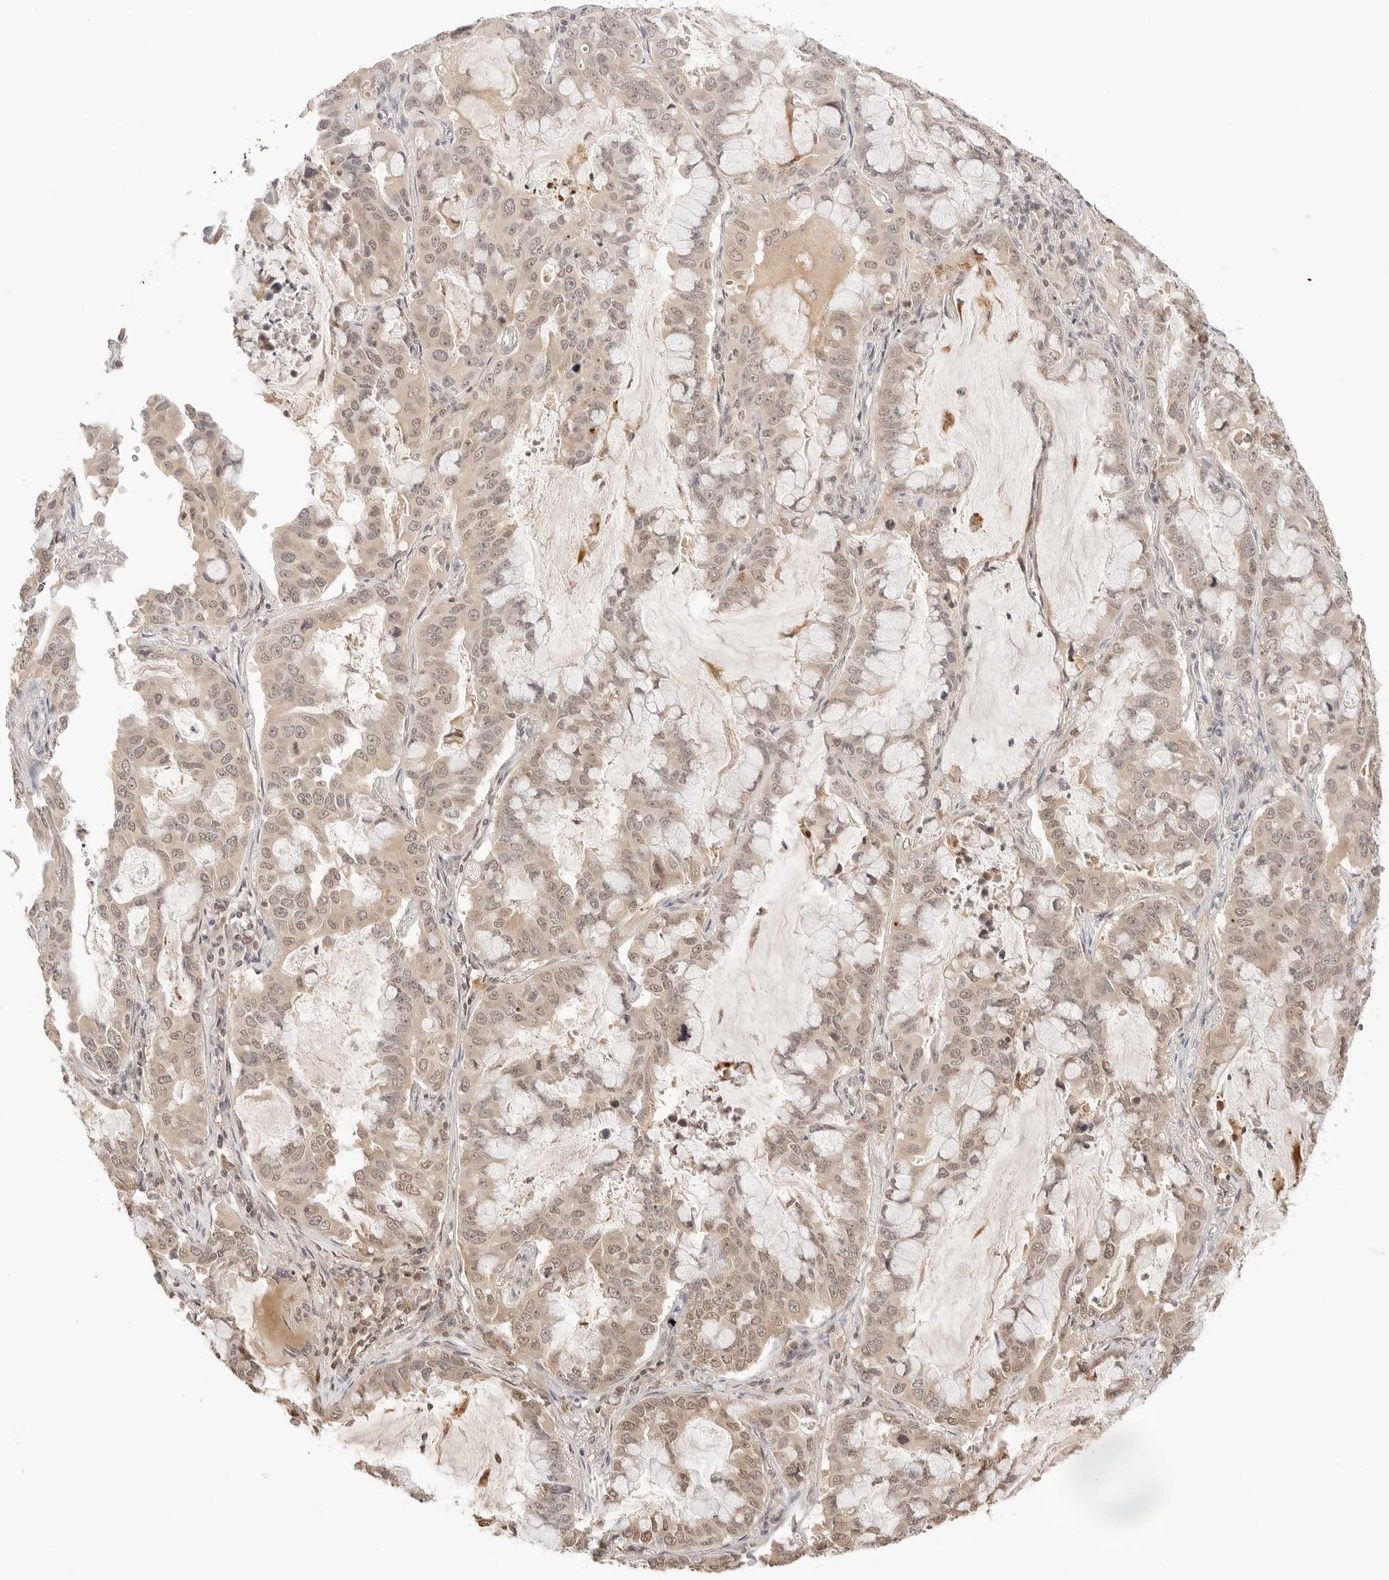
{"staining": {"intensity": "weak", "quantity": ">75%", "location": "cytoplasmic/membranous,nuclear"}, "tissue": "lung cancer", "cell_type": "Tumor cells", "image_type": "cancer", "snomed": [{"axis": "morphology", "description": "Adenocarcinoma, NOS"}, {"axis": "topography", "description": "Lung"}], "caption": "Protein staining reveals weak cytoplasmic/membranous and nuclear staining in approximately >75% of tumor cells in lung adenocarcinoma. (Brightfield microscopy of DAB IHC at high magnification).", "gene": "SEPTIN4", "patient": {"sex": "male", "age": 64}}